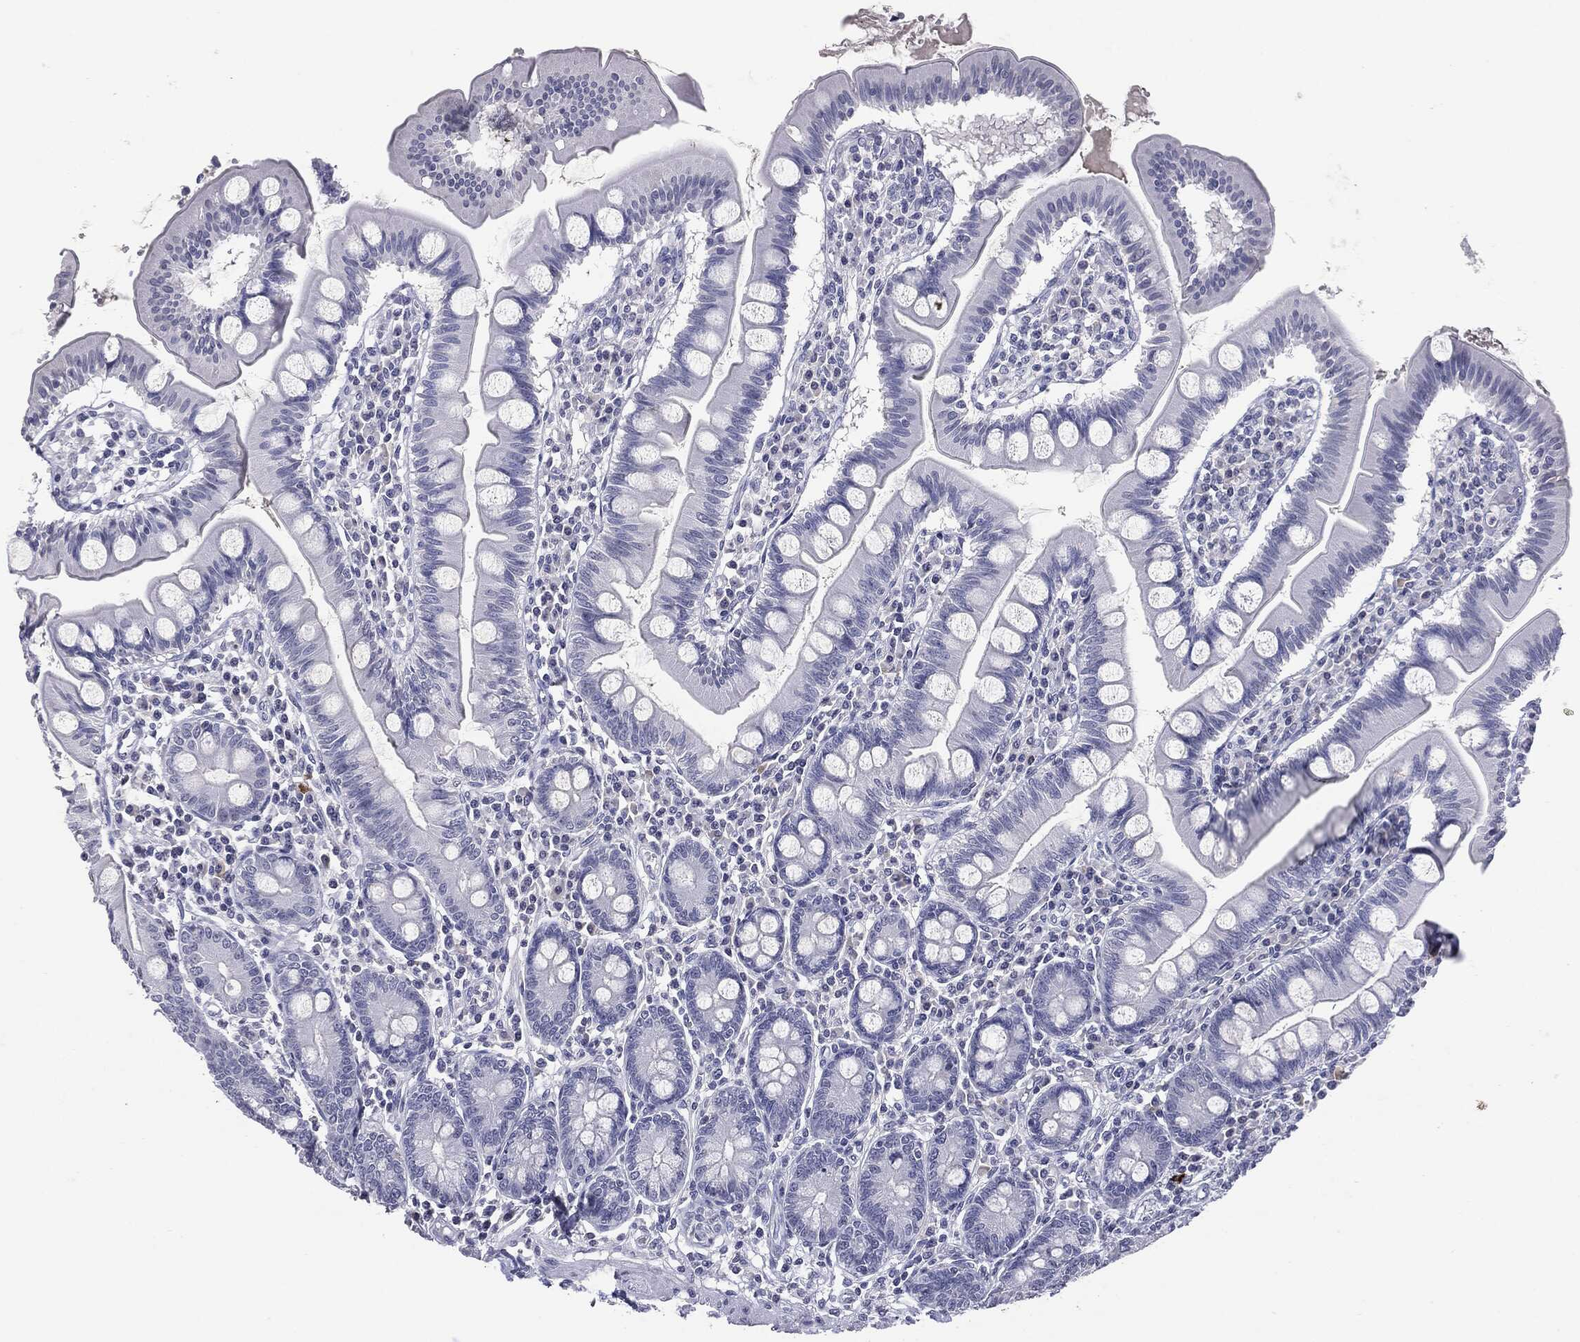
{"staining": {"intensity": "negative", "quantity": "none", "location": "none"}, "tissue": "small intestine", "cell_type": "Glandular cells", "image_type": "normal", "snomed": [{"axis": "morphology", "description": "Normal tissue, NOS"}, {"axis": "topography", "description": "Small intestine"}], "caption": "IHC histopathology image of normal small intestine: small intestine stained with DAB (3,3'-diaminobenzidine) shows no significant protein positivity in glandular cells. (Brightfield microscopy of DAB immunohistochemistry (IHC) at high magnification).", "gene": "SERPINB4", "patient": {"sex": "male", "age": 88}}